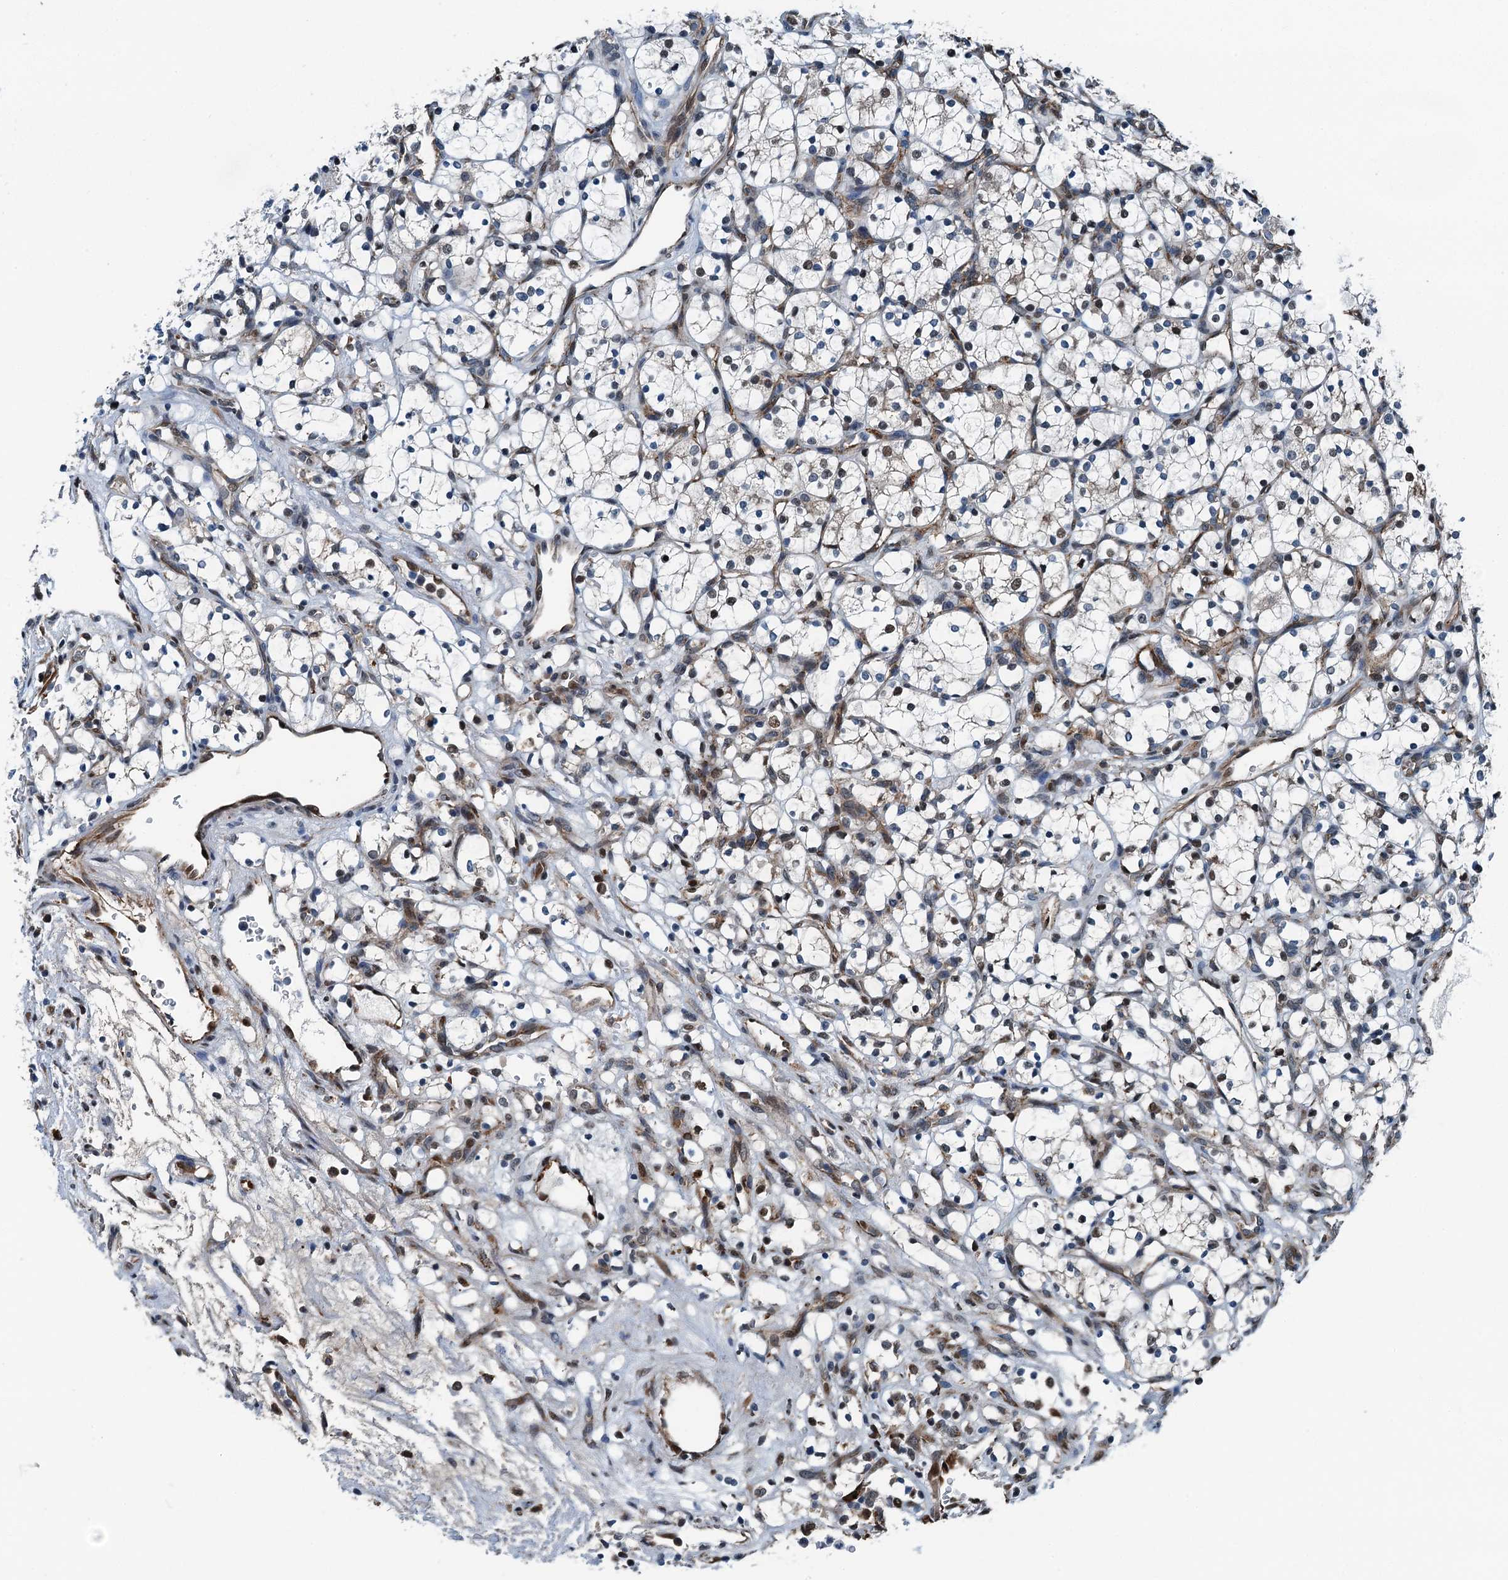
{"staining": {"intensity": "weak", "quantity": "<25%", "location": "cytoplasmic/membranous,nuclear"}, "tissue": "renal cancer", "cell_type": "Tumor cells", "image_type": "cancer", "snomed": [{"axis": "morphology", "description": "Adenocarcinoma, NOS"}, {"axis": "topography", "description": "Kidney"}], "caption": "Immunohistochemistry of renal cancer shows no positivity in tumor cells.", "gene": "TAMALIN", "patient": {"sex": "female", "age": 69}}